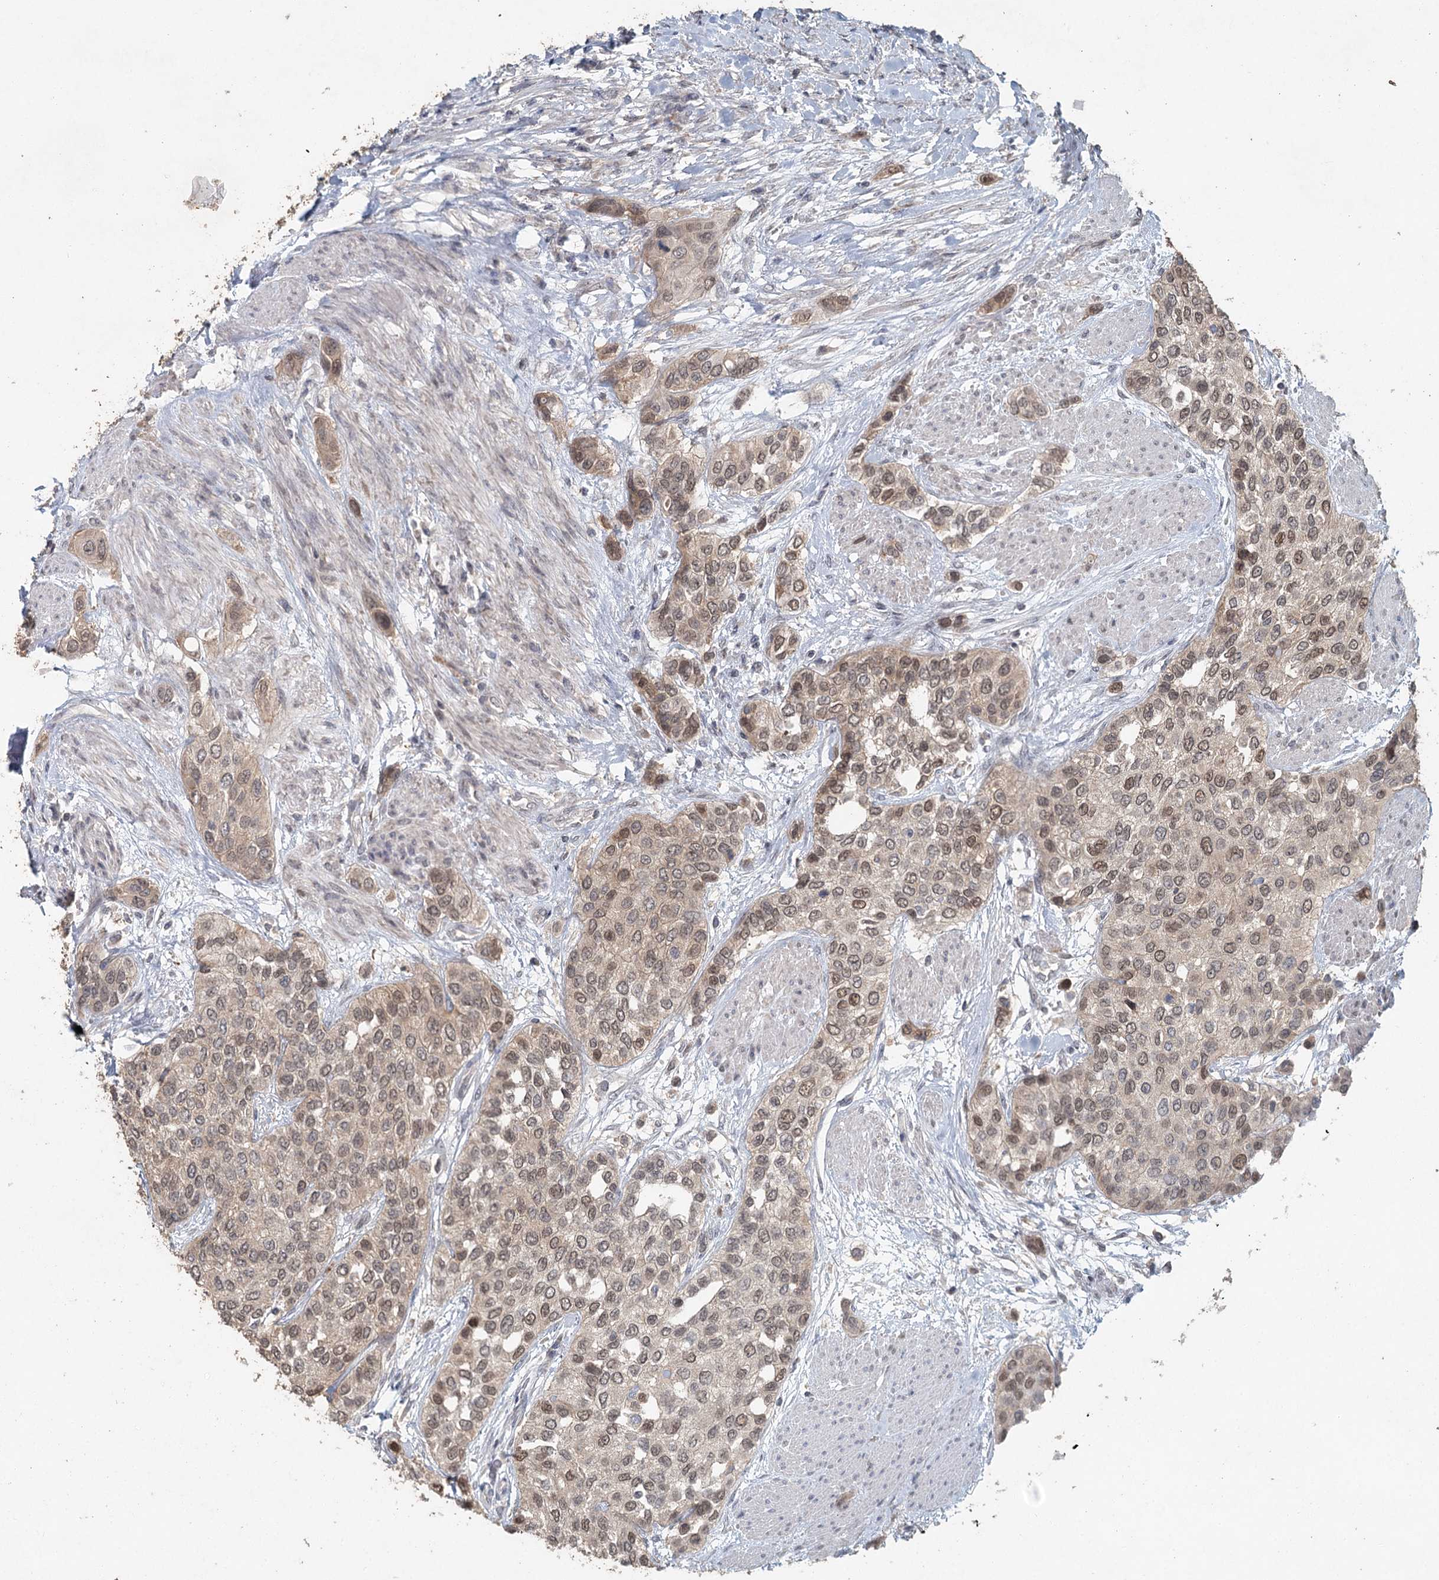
{"staining": {"intensity": "moderate", "quantity": ">75%", "location": "nuclear"}, "tissue": "urothelial cancer", "cell_type": "Tumor cells", "image_type": "cancer", "snomed": [{"axis": "morphology", "description": "Normal tissue, NOS"}, {"axis": "morphology", "description": "Urothelial carcinoma, High grade"}, {"axis": "topography", "description": "Vascular tissue"}, {"axis": "topography", "description": "Urinary bladder"}], "caption": "IHC micrograph of urothelial carcinoma (high-grade) stained for a protein (brown), which reveals medium levels of moderate nuclear positivity in approximately >75% of tumor cells.", "gene": "ADK", "patient": {"sex": "female", "age": 56}}